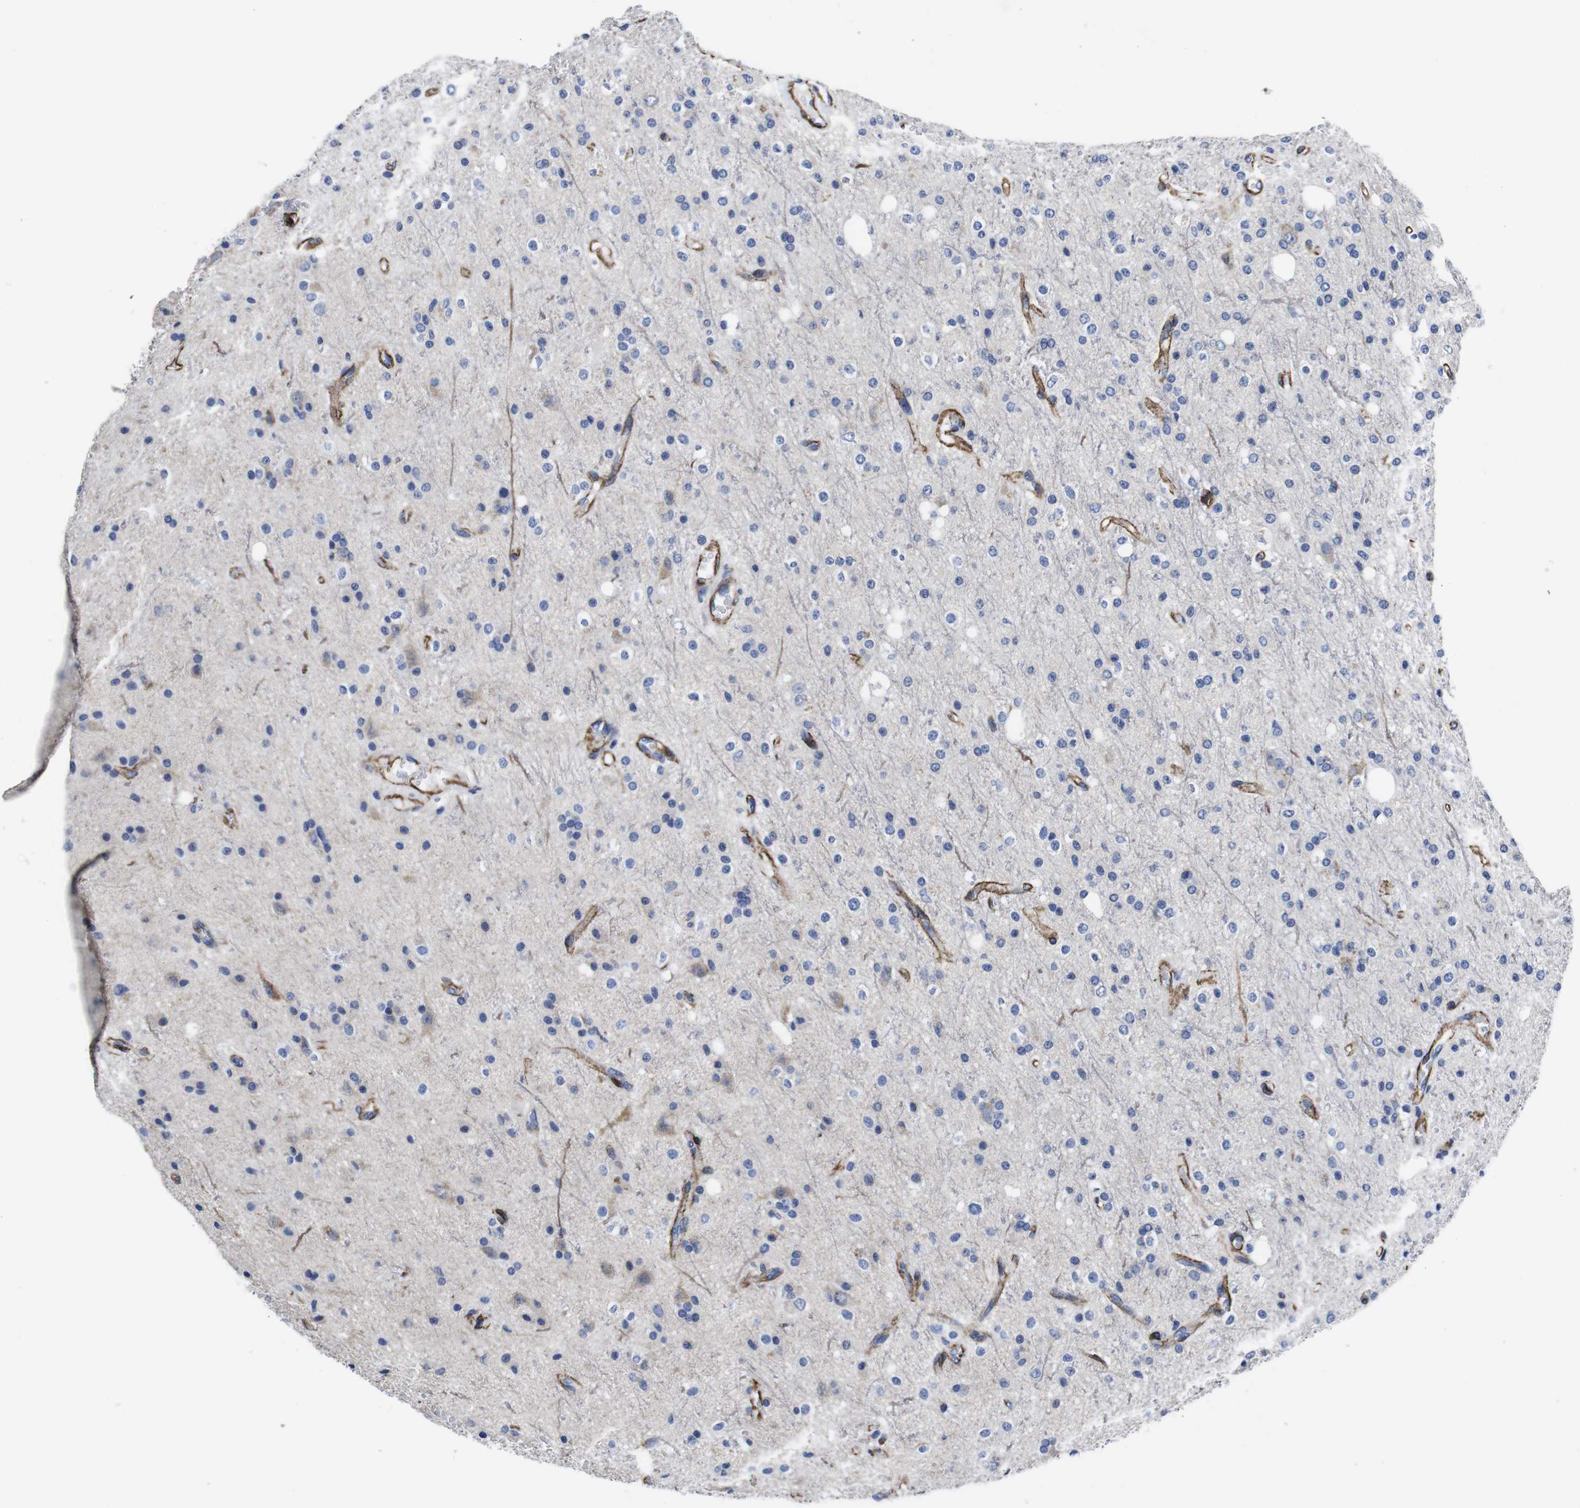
{"staining": {"intensity": "moderate", "quantity": "<25%", "location": "cytoplasmic/membranous"}, "tissue": "glioma", "cell_type": "Tumor cells", "image_type": "cancer", "snomed": [{"axis": "morphology", "description": "Glioma, malignant, High grade"}, {"axis": "topography", "description": "Brain"}], "caption": "This photomicrograph displays immunohistochemistry (IHC) staining of human malignant glioma (high-grade), with low moderate cytoplasmic/membranous positivity in approximately <25% of tumor cells.", "gene": "WNT10A", "patient": {"sex": "male", "age": 47}}